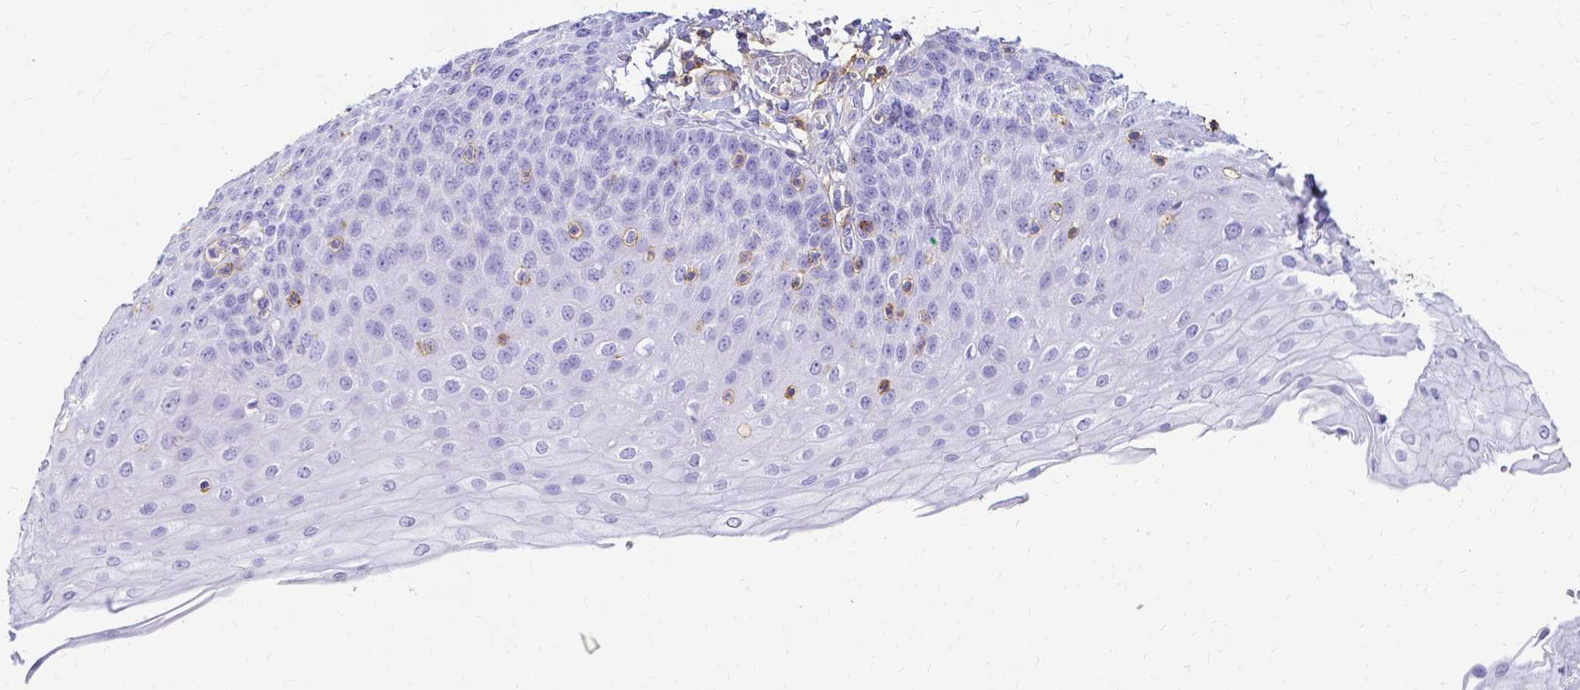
{"staining": {"intensity": "negative", "quantity": "none", "location": "none"}, "tissue": "esophagus", "cell_type": "Squamous epithelial cells", "image_type": "normal", "snomed": [{"axis": "morphology", "description": "Normal tissue, NOS"}, {"axis": "morphology", "description": "Adenocarcinoma, NOS"}, {"axis": "topography", "description": "Esophagus"}], "caption": "High power microscopy photomicrograph of an IHC image of normal esophagus, revealing no significant positivity in squamous epithelial cells. (DAB (3,3'-diaminobenzidine) immunohistochemistry (IHC) visualized using brightfield microscopy, high magnification).", "gene": "HSPA12A", "patient": {"sex": "male", "age": 81}}